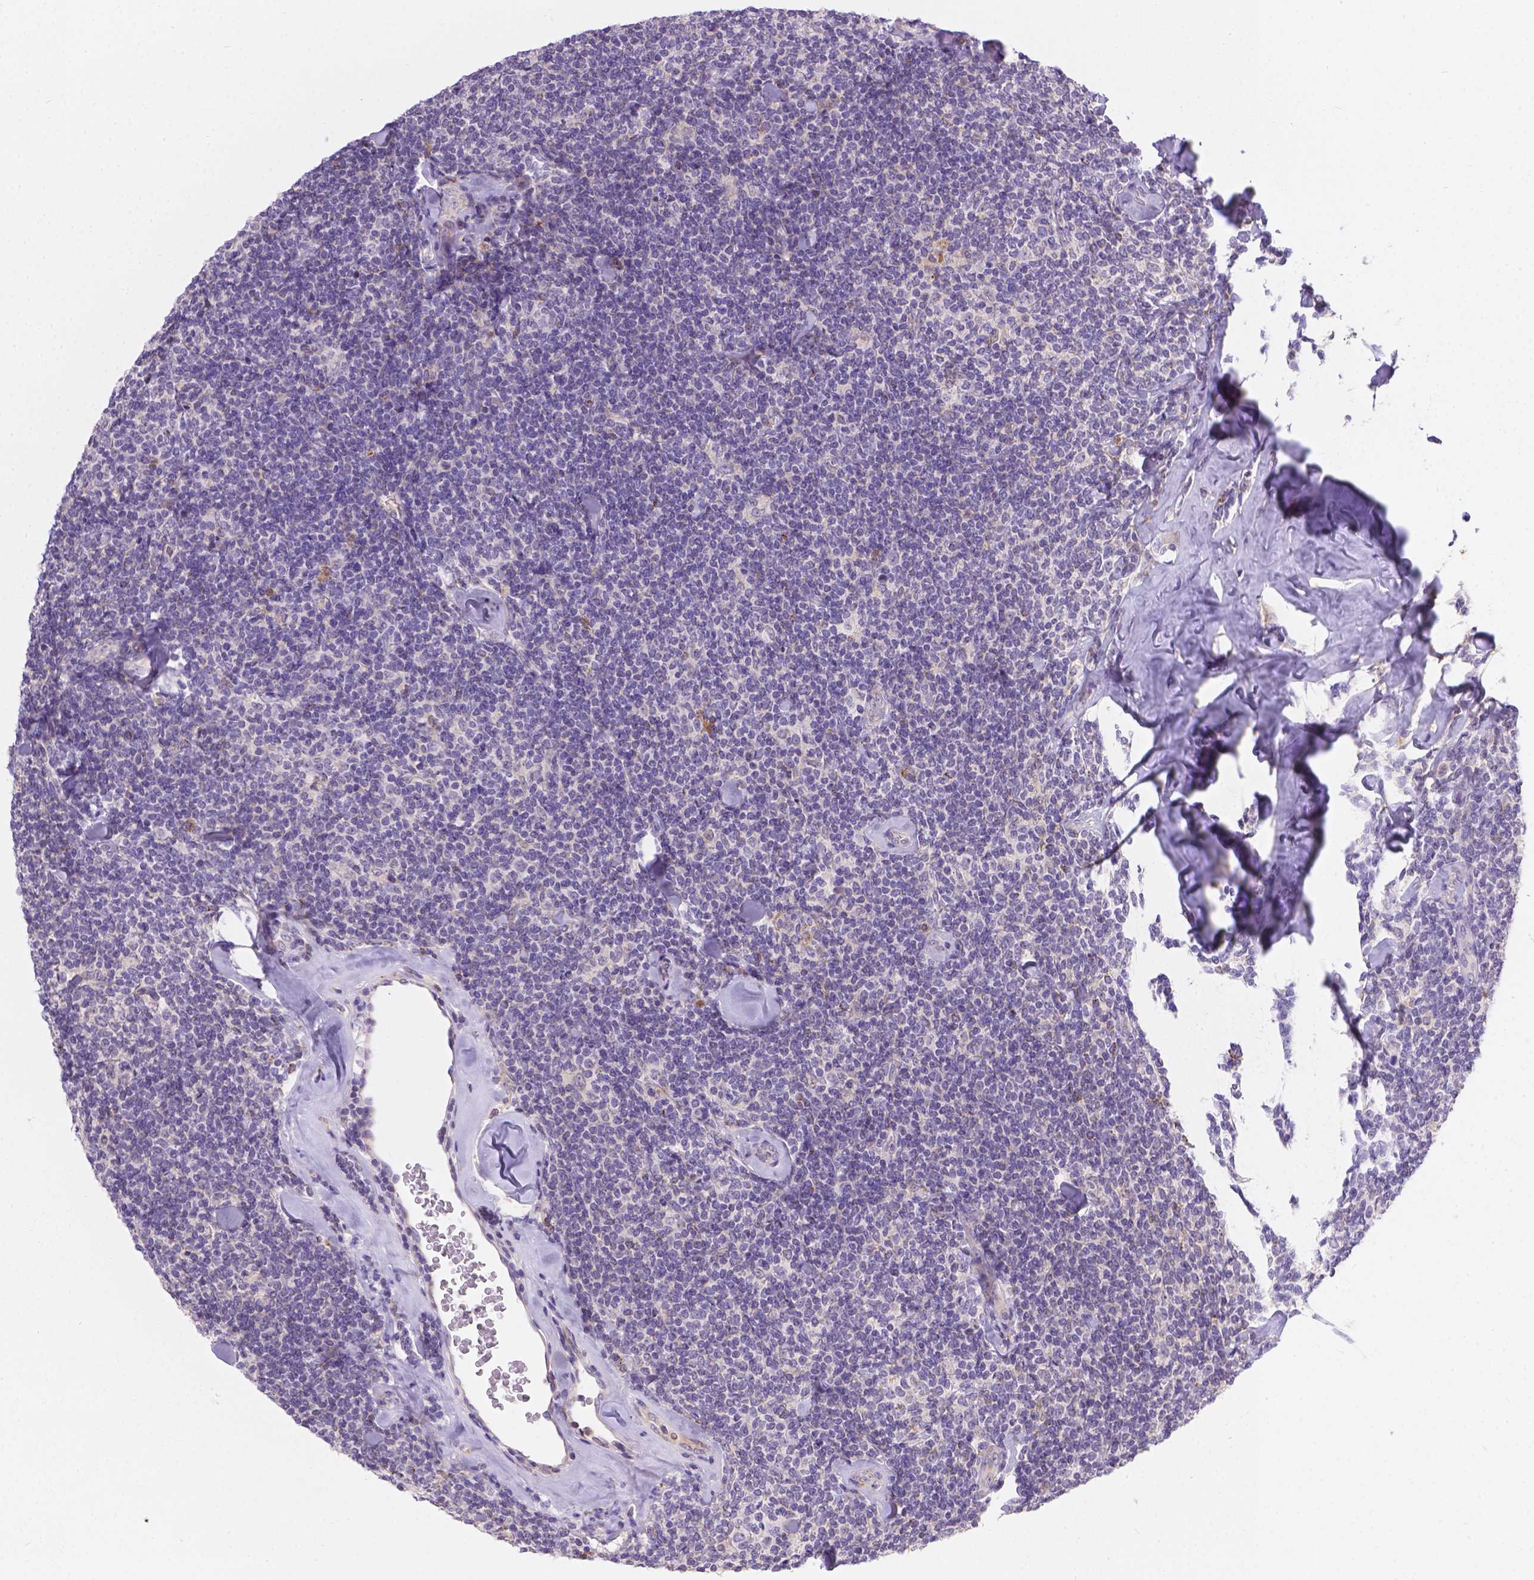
{"staining": {"intensity": "negative", "quantity": "none", "location": "none"}, "tissue": "lymphoma", "cell_type": "Tumor cells", "image_type": "cancer", "snomed": [{"axis": "morphology", "description": "Malignant lymphoma, non-Hodgkin's type, Low grade"}, {"axis": "topography", "description": "Lymph node"}], "caption": "Immunohistochemistry (IHC) histopathology image of human lymphoma stained for a protein (brown), which shows no staining in tumor cells.", "gene": "TM4SF18", "patient": {"sex": "female", "age": 56}}